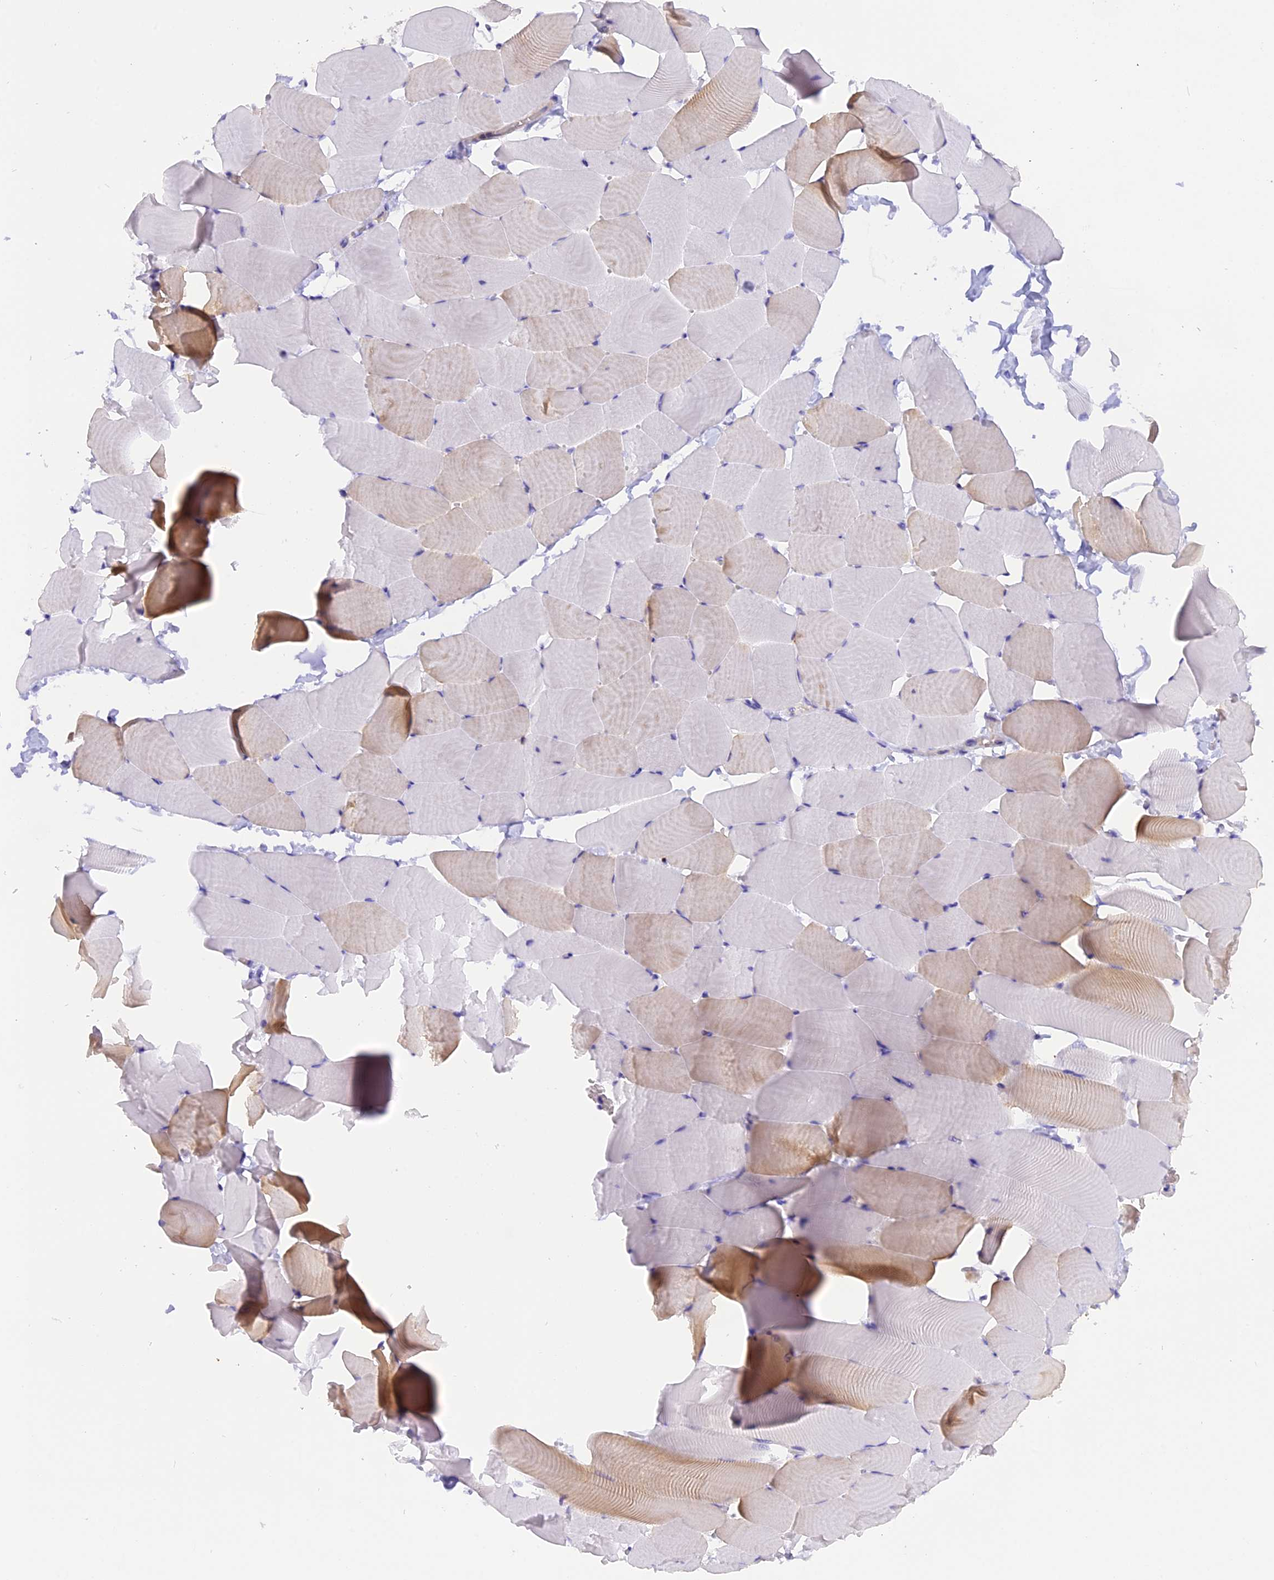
{"staining": {"intensity": "weak", "quantity": "<25%", "location": "cytoplasmic/membranous"}, "tissue": "skeletal muscle", "cell_type": "Myocytes", "image_type": "normal", "snomed": [{"axis": "morphology", "description": "Normal tissue, NOS"}, {"axis": "topography", "description": "Skeletal muscle"}], "caption": "DAB immunohistochemical staining of unremarkable human skeletal muscle exhibits no significant positivity in myocytes. The staining is performed using DAB brown chromogen with nuclei counter-stained in using hematoxylin.", "gene": "FAM193A", "patient": {"sex": "male", "age": 25}}